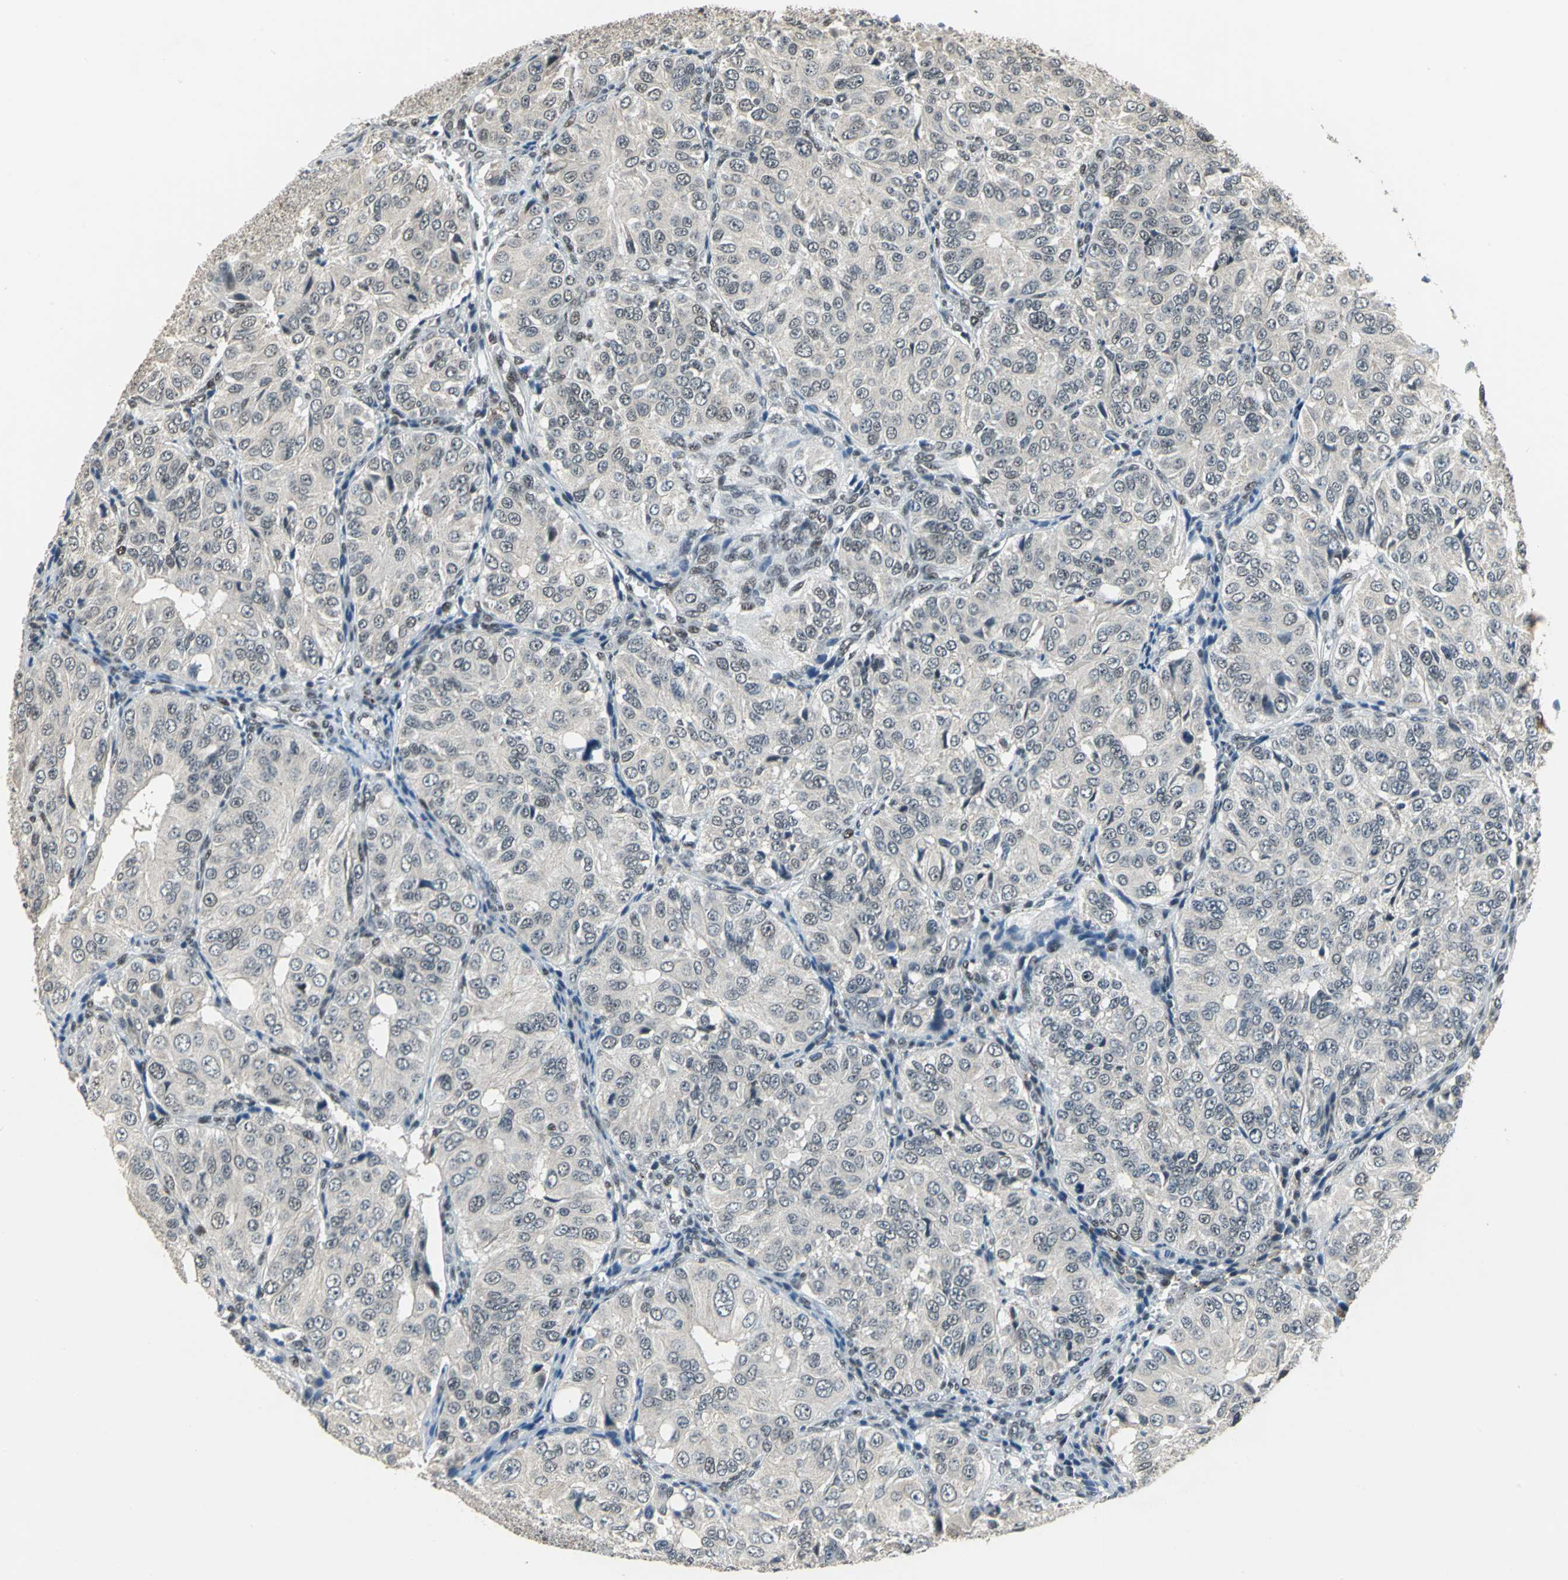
{"staining": {"intensity": "negative", "quantity": "none", "location": "none"}, "tissue": "ovarian cancer", "cell_type": "Tumor cells", "image_type": "cancer", "snomed": [{"axis": "morphology", "description": "Carcinoma, endometroid"}, {"axis": "topography", "description": "Ovary"}], "caption": "Human ovarian cancer (endometroid carcinoma) stained for a protein using IHC exhibits no expression in tumor cells.", "gene": "ELF2", "patient": {"sex": "female", "age": 51}}